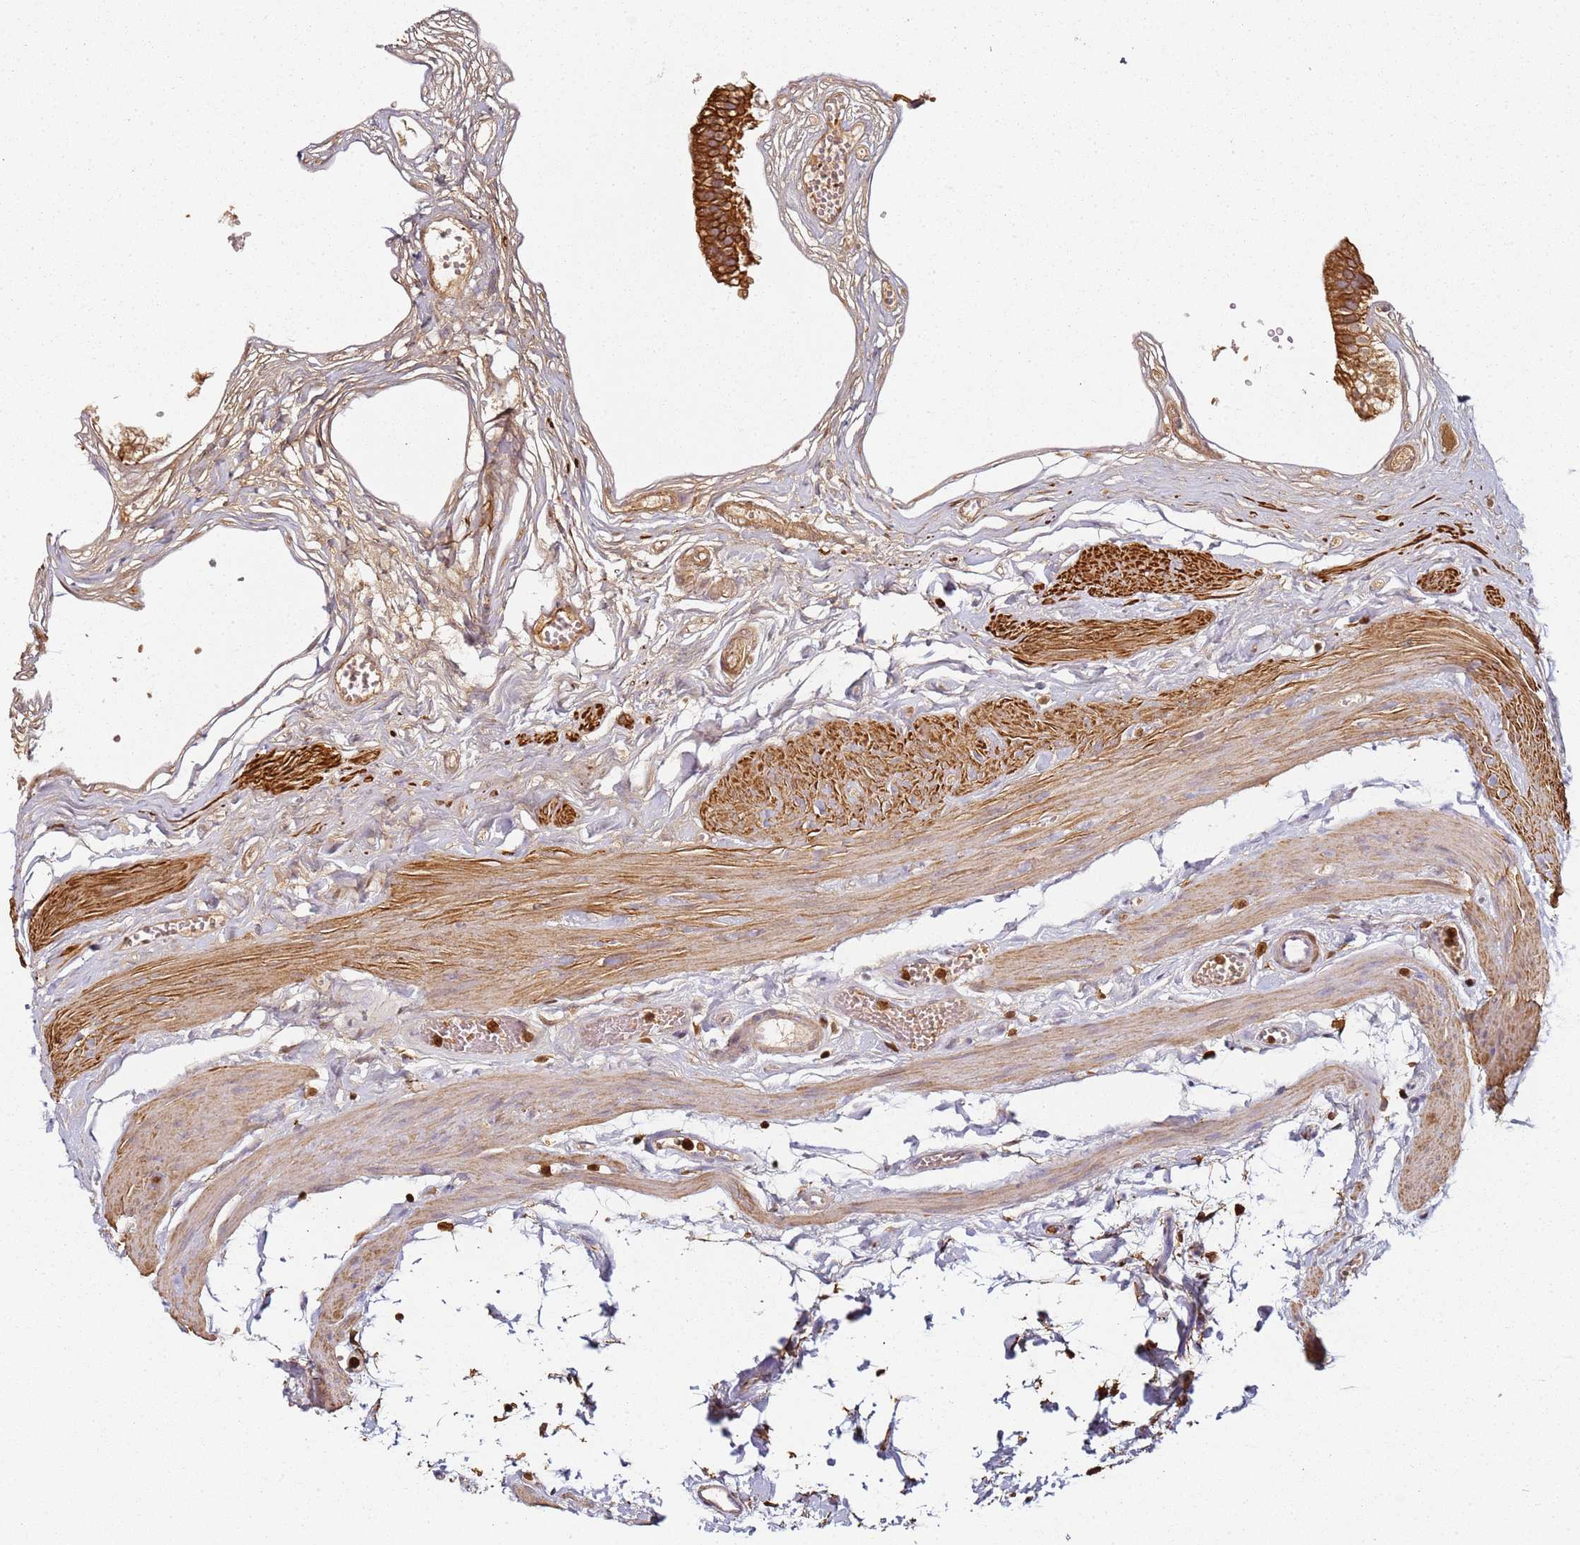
{"staining": {"intensity": "strong", "quantity": ">75%", "location": "cytoplasmic/membranous"}, "tissue": "gallbladder", "cell_type": "Glandular cells", "image_type": "normal", "snomed": [{"axis": "morphology", "description": "Normal tissue, NOS"}, {"axis": "topography", "description": "Gallbladder"}], "caption": "A brown stain labels strong cytoplasmic/membranous staining of a protein in glandular cells of unremarkable gallbladder.", "gene": "S100A4", "patient": {"sex": "female", "age": 54}}